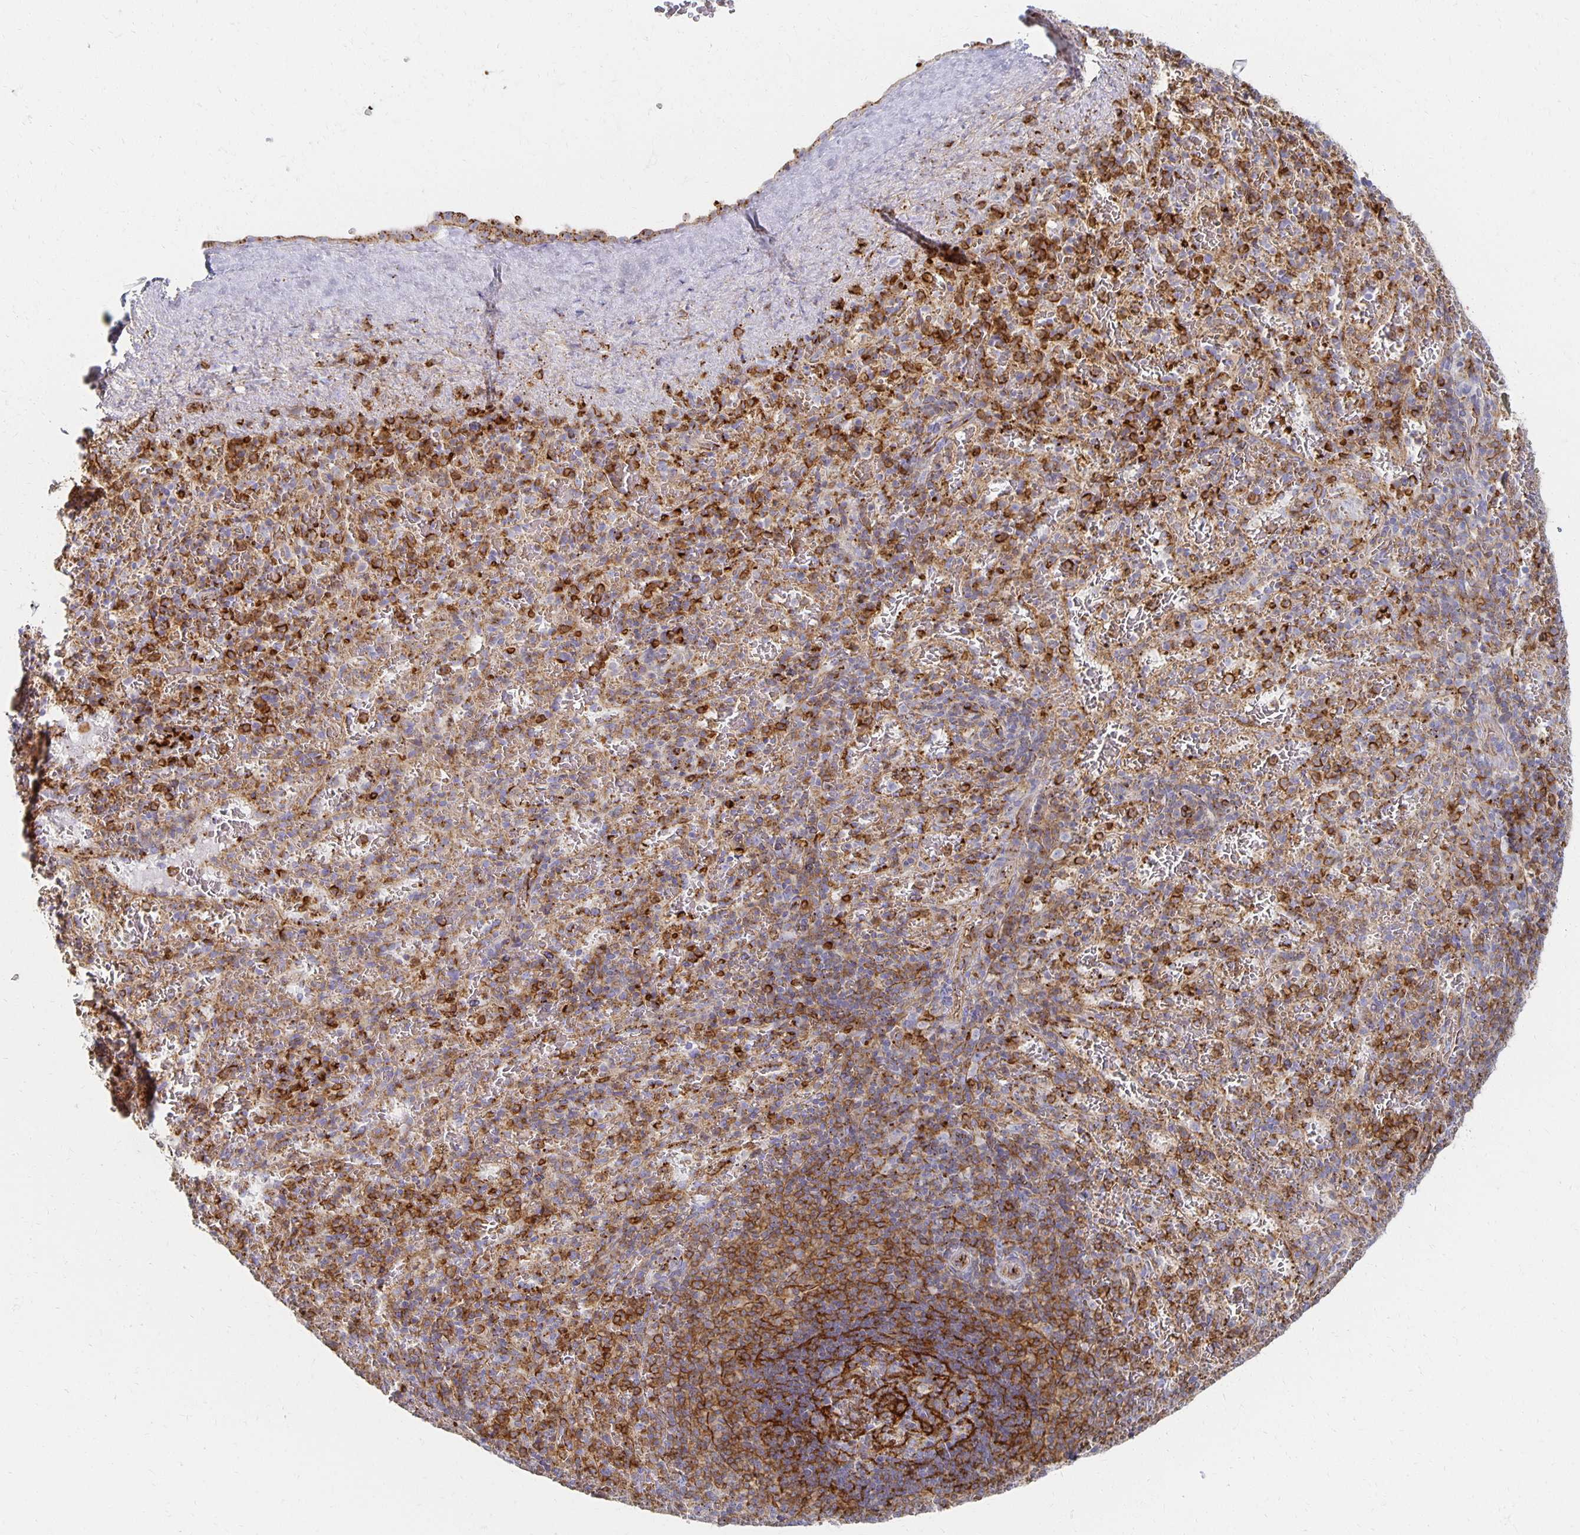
{"staining": {"intensity": "strong", "quantity": "25%-75%", "location": "cytoplasmic/membranous"}, "tissue": "spleen", "cell_type": "Cells in red pulp", "image_type": "normal", "snomed": [{"axis": "morphology", "description": "Normal tissue, NOS"}, {"axis": "topography", "description": "Spleen"}], "caption": "Protein staining by IHC demonstrates strong cytoplasmic/membranous staining in approximately 25%-75% of cells in red pulp in unremarkable spleen. (Stains: DAB in brown, nuclei in blue, Microscopy: brightfield microscopy at high magnification).", "gene": "TAAR1", "patient": {"sex": "male", "age": 57}}